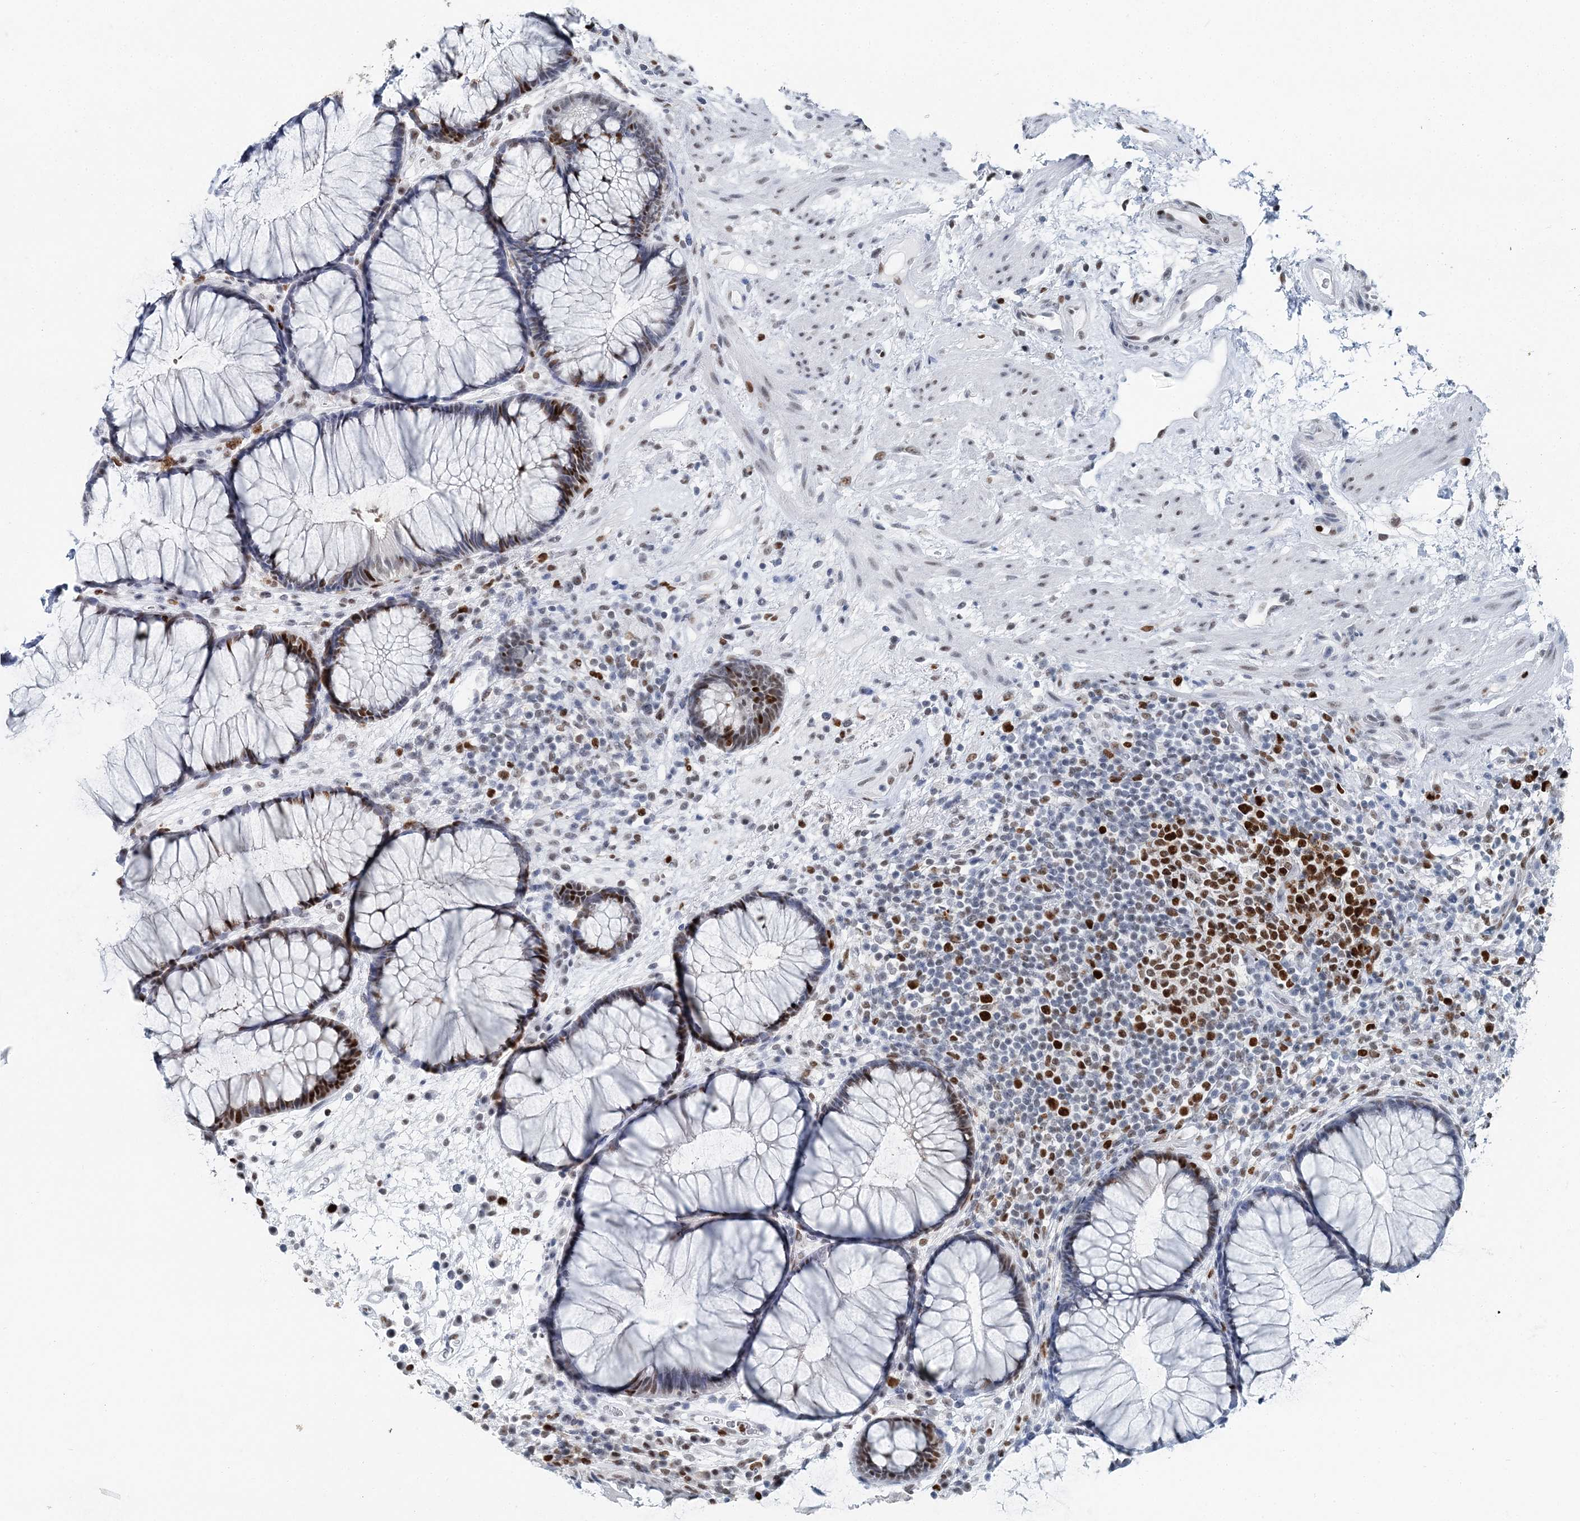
{"staining": {"intensity": "strong", "quantity": "25%-75%", "location": "nuclear"}, "tissue": "rectum", "cell_type": "Glandular cells", "image_type": "normal", "snomed": [{"axis": "morphology", "description": "Normal tissue, NOS"}, {"axis": "topography", "description": "Rectum"}], "caption": "Rectum stained with DAB (3,3'-diaminobenzidine) IHC exhibits high levels of strong nuclear expression in approximately 25%-75% of glandular cells.", "gene": "HAT1", "patient": {"sex": "male", "age": 51}}